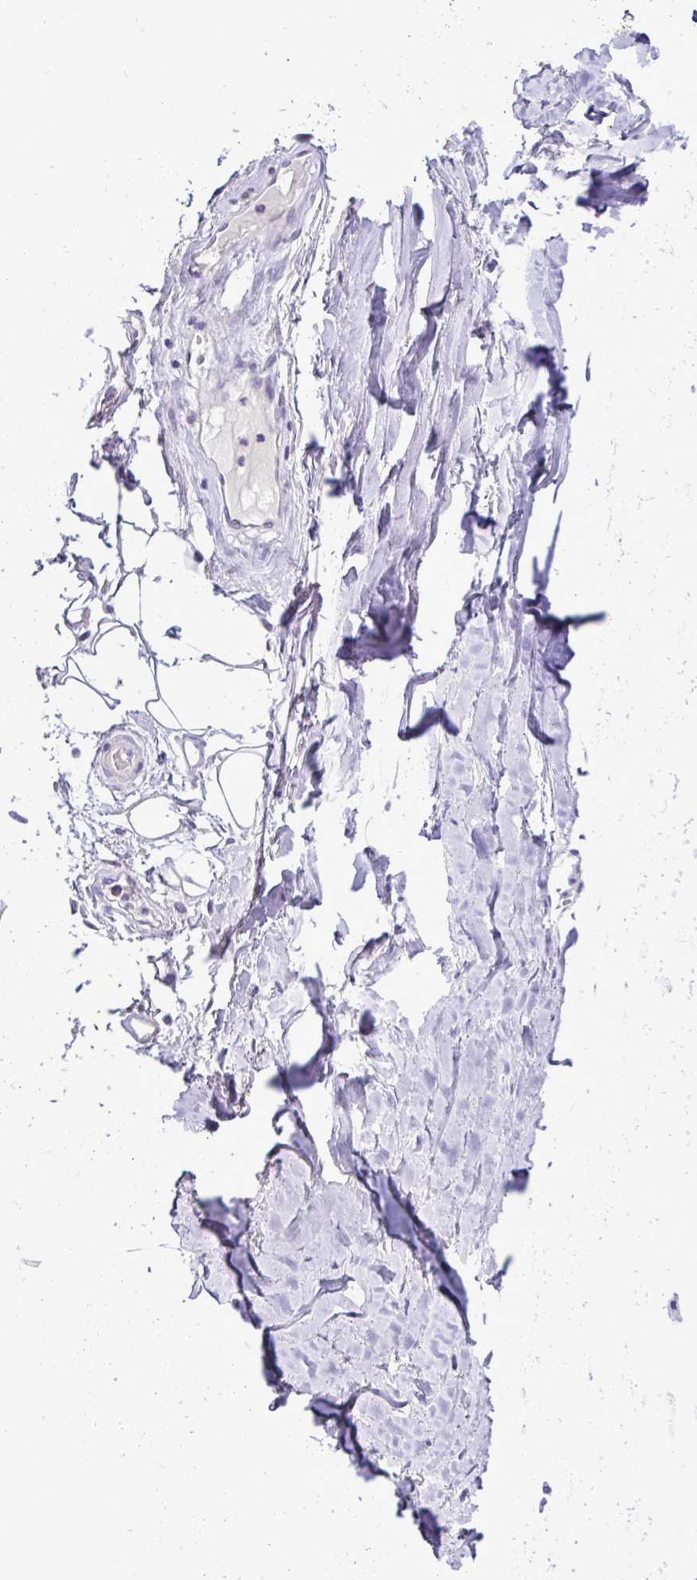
{"staining": {"intensity": "negative", "quantity": "none", "location": "none"}, "tissue": "adipose tissue", "cell_type": "Adipocytes", "image_type": "normal", "snomed": [{"axis": "morphology", "description": "Normal tissue, NOS"}, {"axis": "topography", "description": "Cartilage tissue"}, {"axis": "topography", "description": "Nasopharynx"}, {"axis": "topography", "description": "Thyroid gland"}], "caption": "DAB (3,3'-diaminobenzidine) immunohistochemical staining of unremarkable adipose tissue displays no significant positivity in adipocytes.", "gene": "ST8SIA2", "patient": {"sex": "male", "age": 63}}